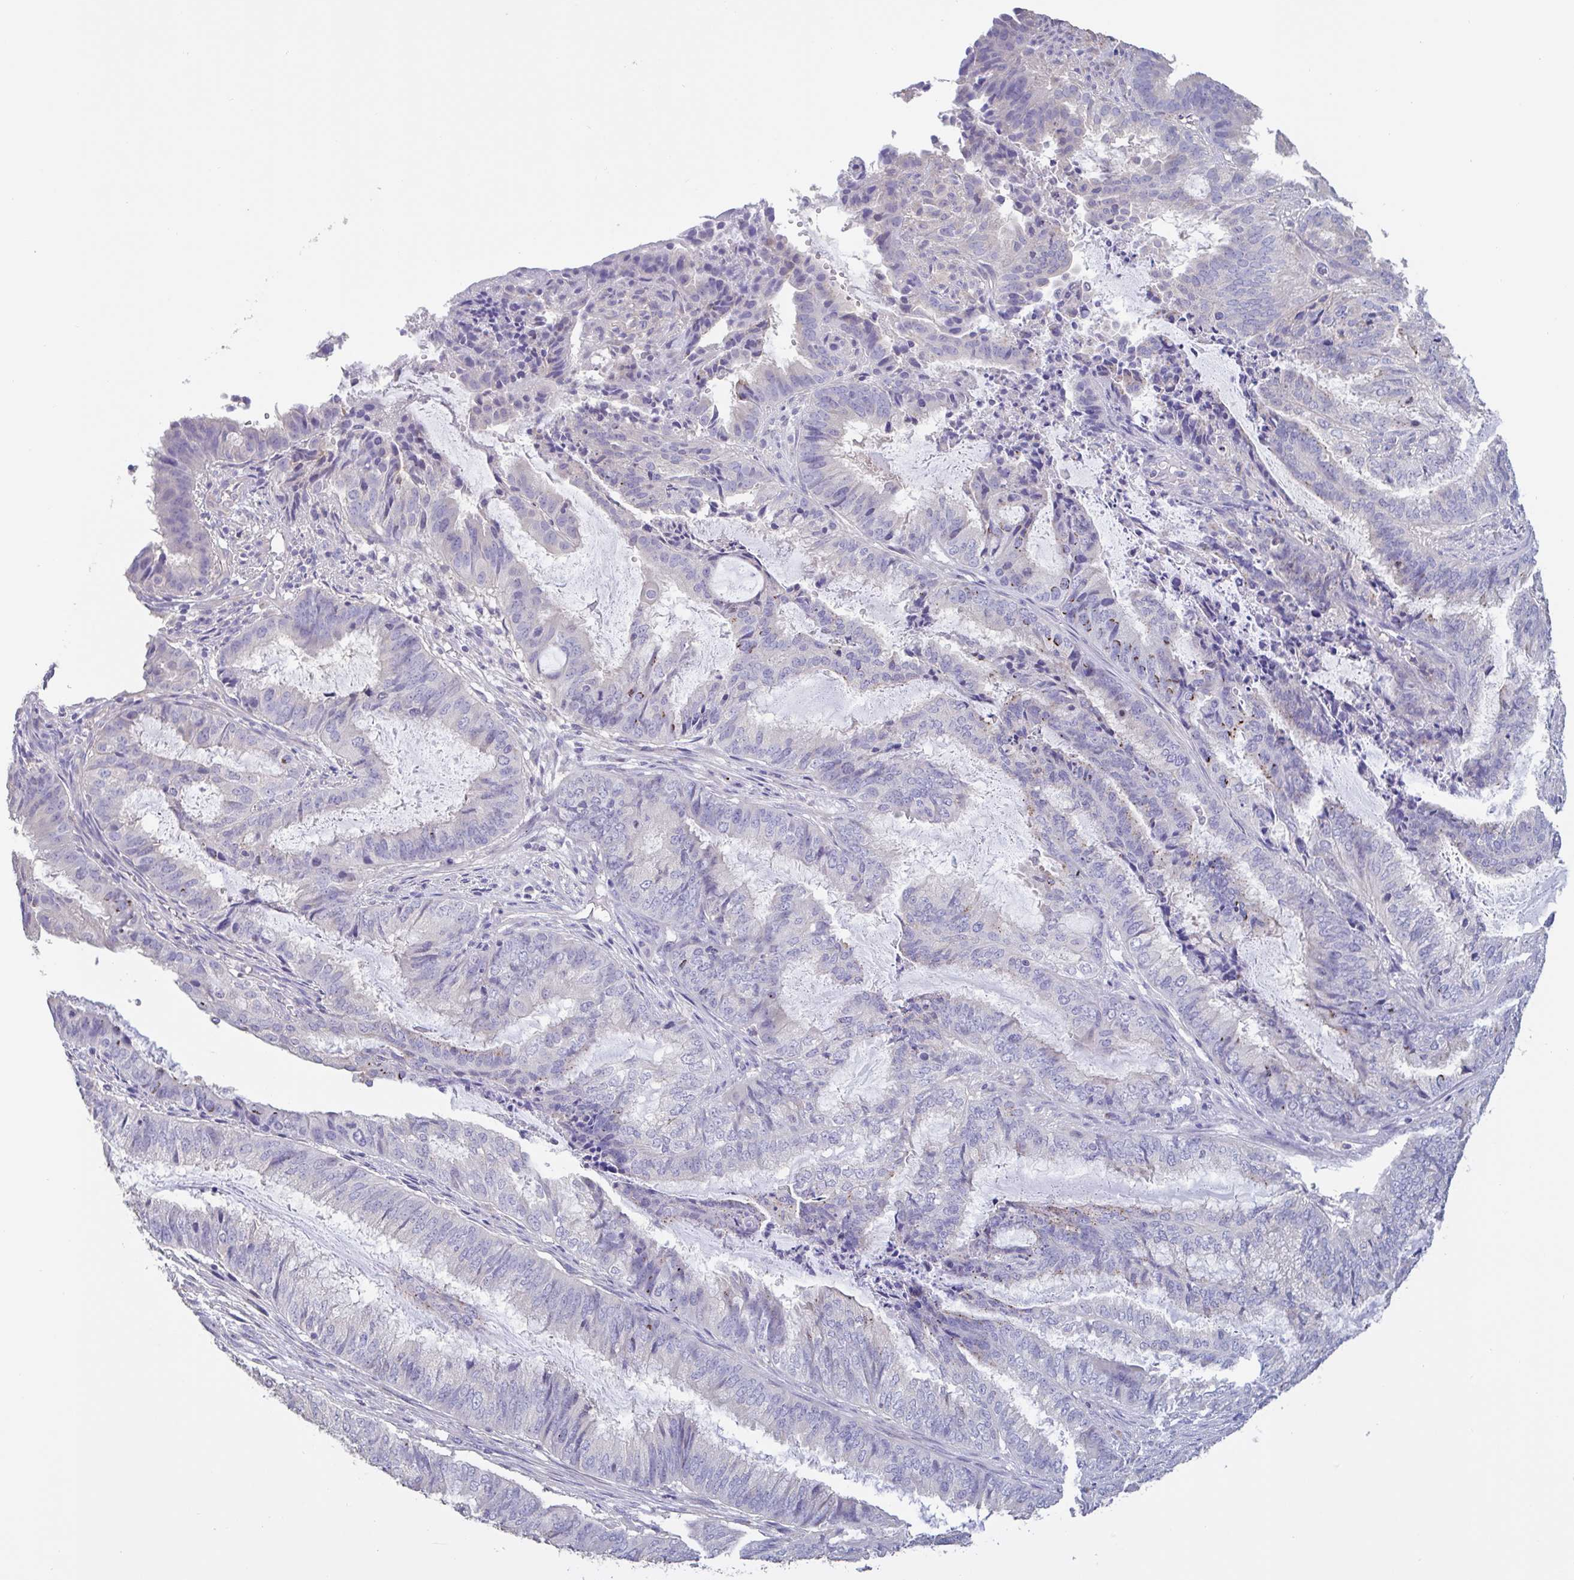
{"staining": {"intensity": "weak", "quantity": "<25%", "location": "cytoplasmic/membranous"}, "tissue": "endometrial cancer", "cell_type": "Tumor cells", "image_type": "cancer", "snomed": [{"axis": "morphology", "description": "Adenocarcinoma, NOS"}, {"axis": "topography", "description": "Endometrium"}], "caption": "This is an IHC photomicrograph of human endometrial cancer. There is no staining in tumor cells.", "gene": "CHMP5", "patient": {"sex": "female", "age": 51}}